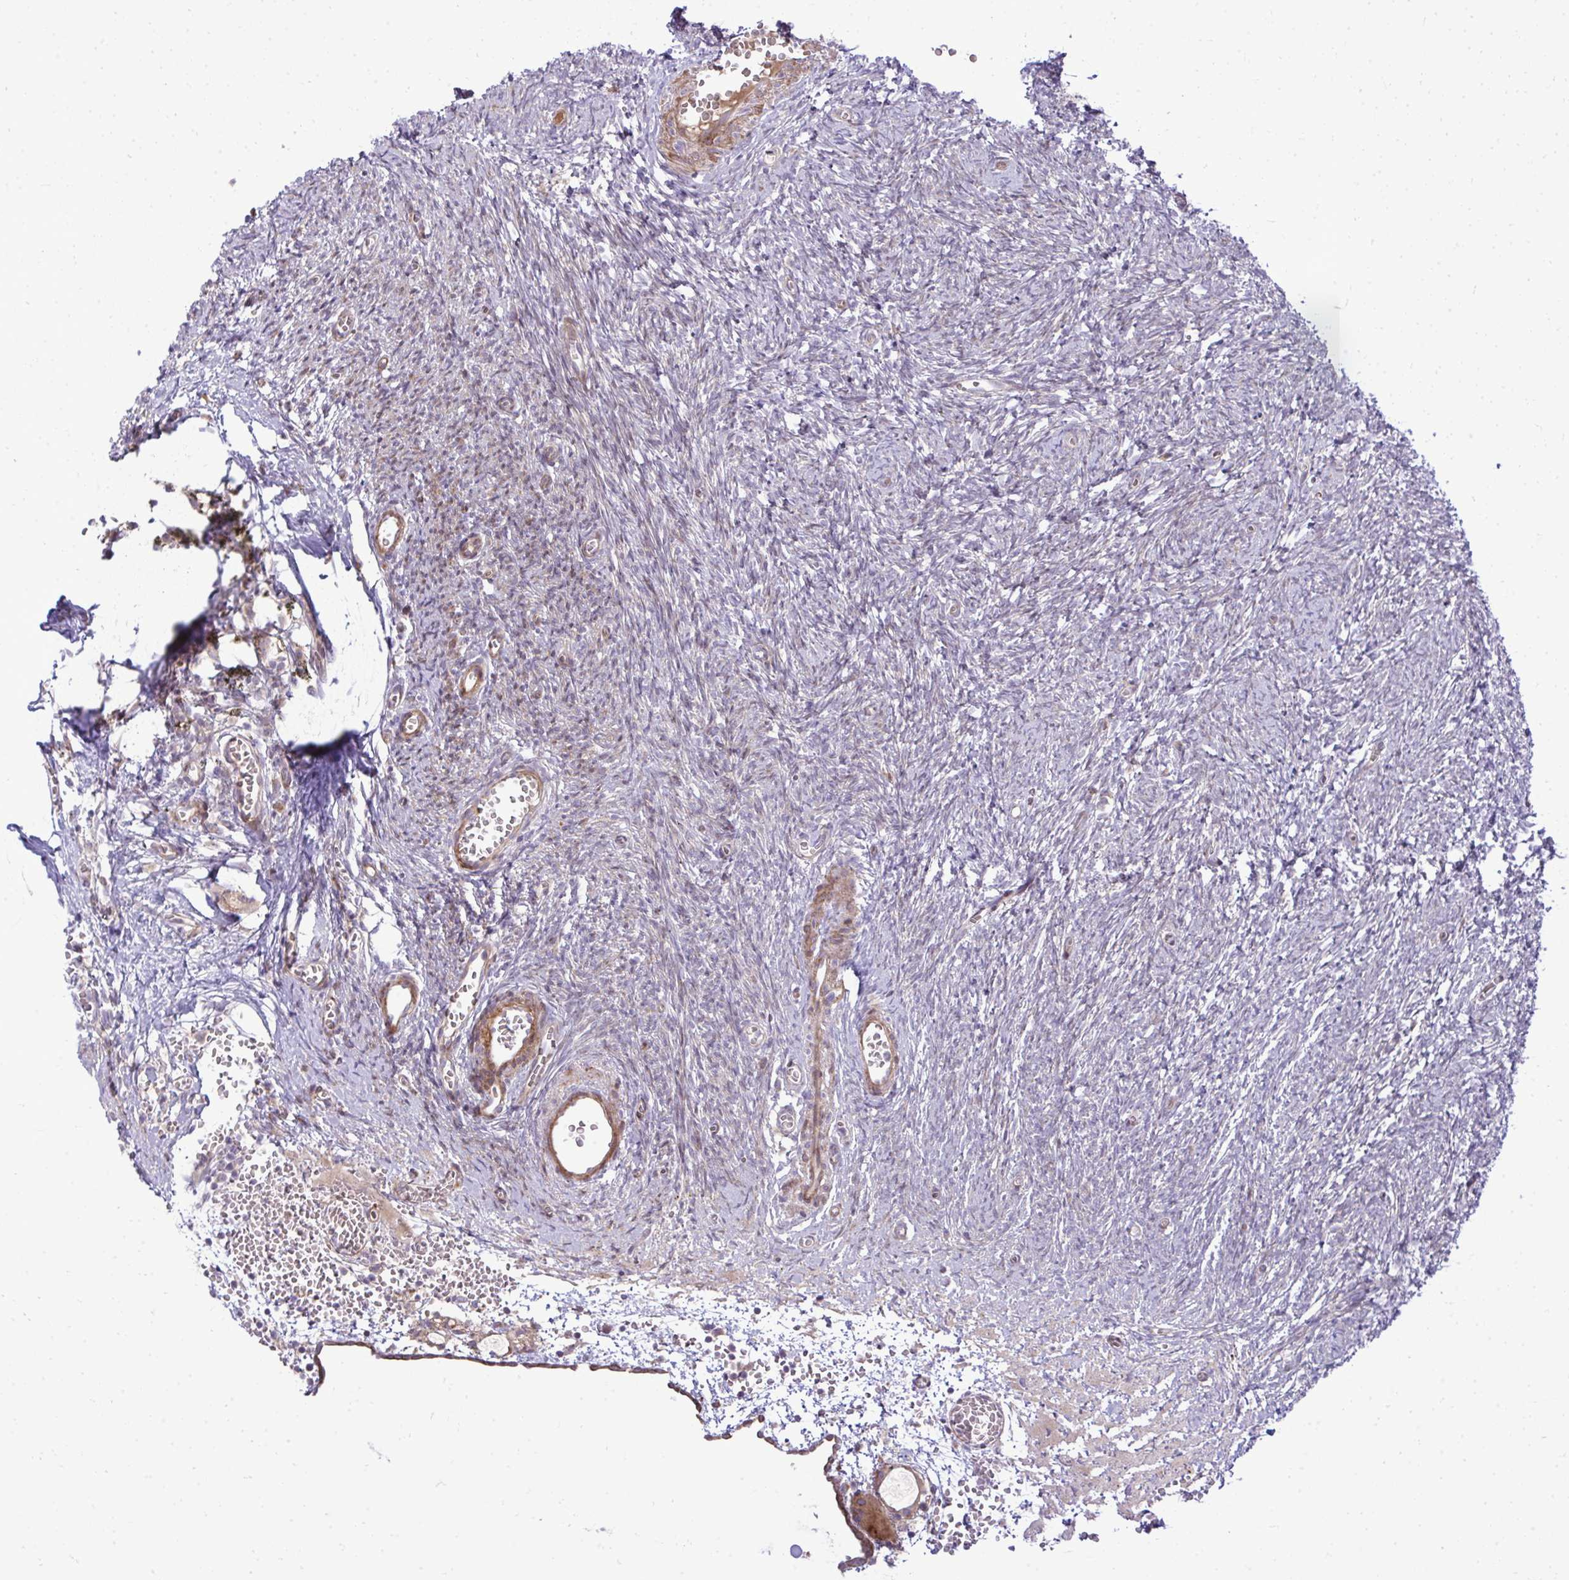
{"staining": {"intensity": "weak", "quantity": "25%-75%", "location": "cytoplasmic/membranous"}, "tissue": "ovary", "cell_type": "Ovarian stroma cells", "image_type": "normal", "snomed": [{"axis": "morphology", "description": "Normal tissue, NOS"}, {"axis": "topography", "description": "Ovary"}], "caption": "Ovary stained for a protein (brown) demonstrates weak cytoplasmic/membranous positive positivity in approximately 25%-75% of ovarian stroma cells.", "gene": "ZSCAN9", "patient": {"sex": "female", "age": 41}}